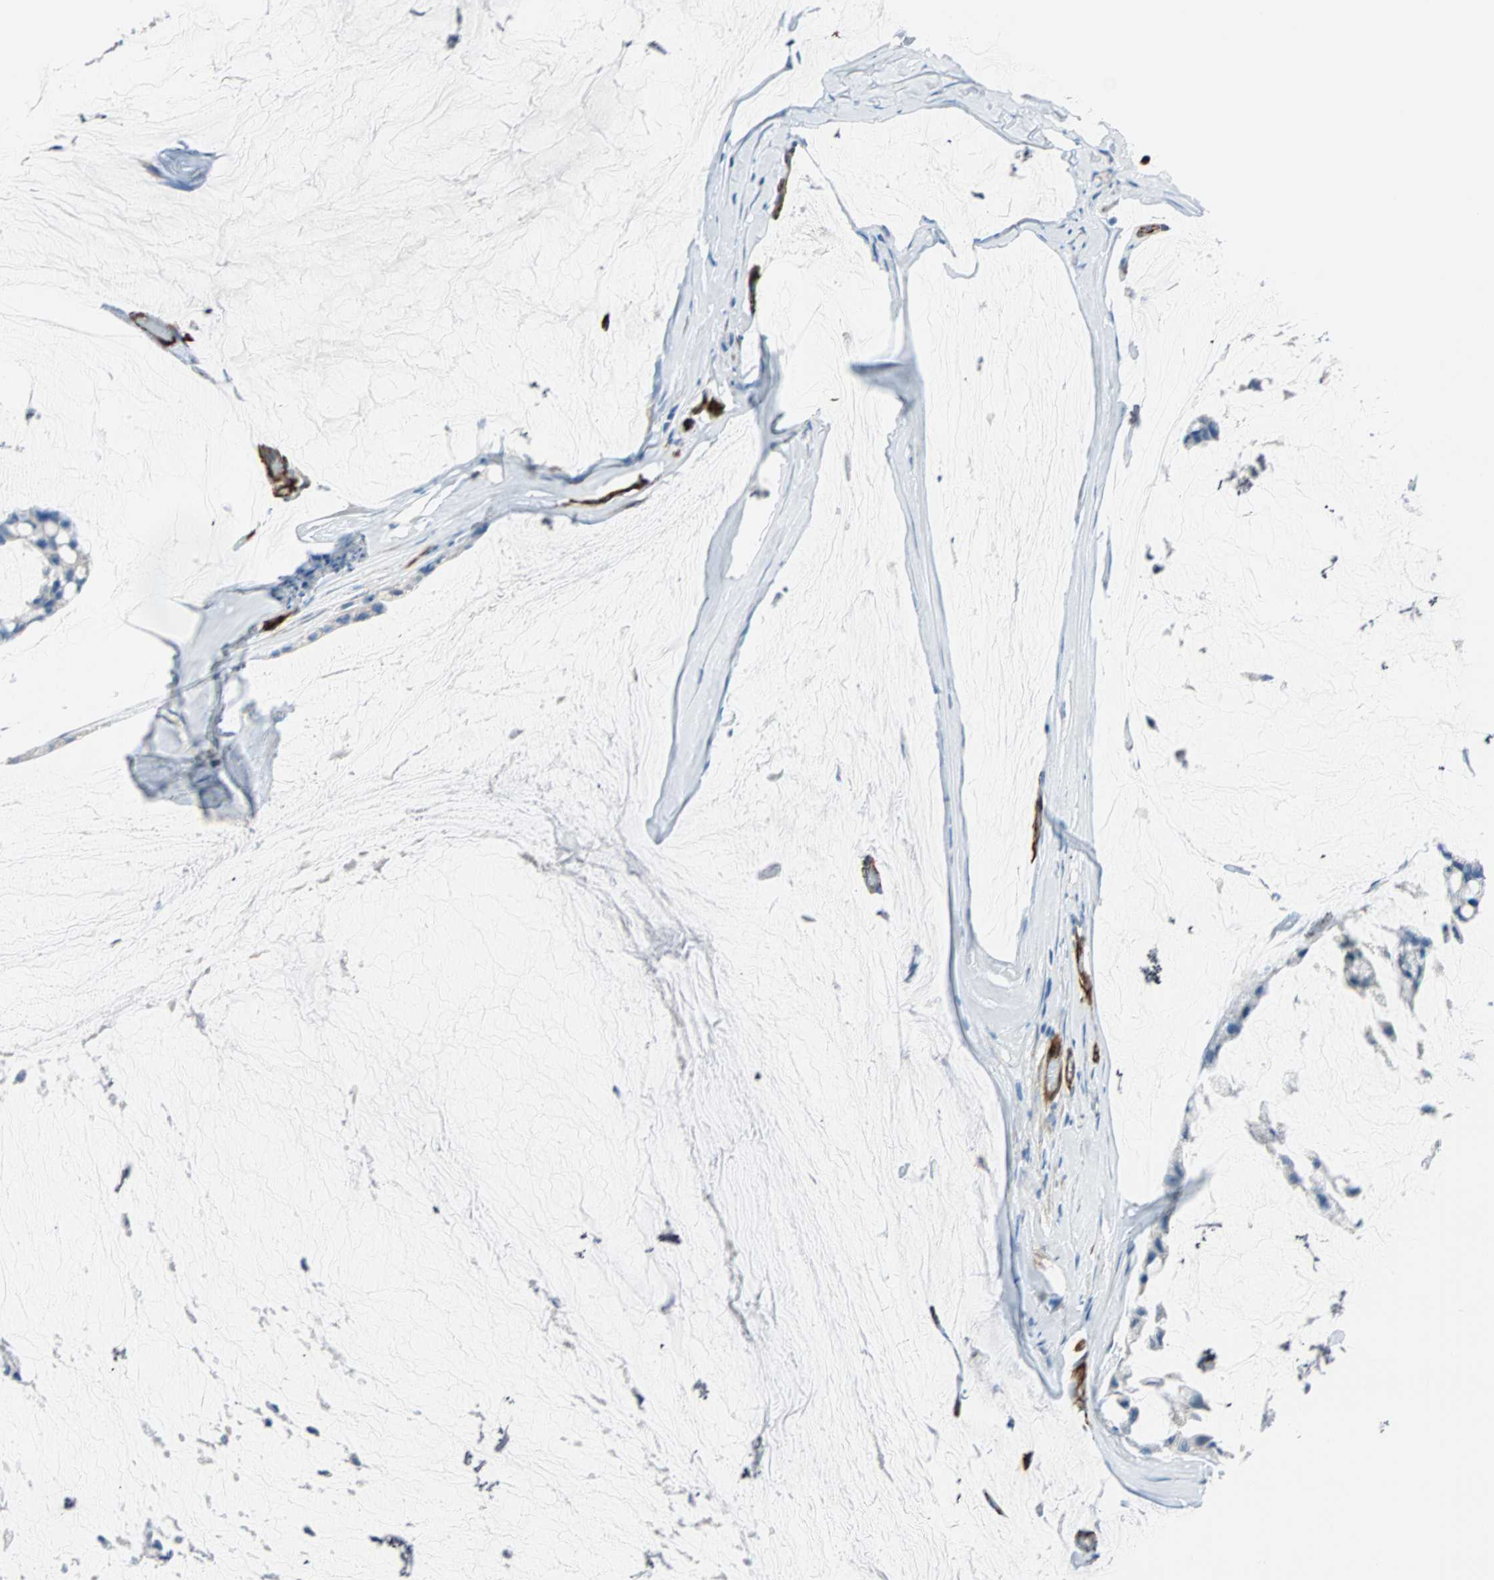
{"staining": {"intensity": "negative", "quantity": "none", "location": "none"}, "tissue": "ovarian cancer", "cell_type": "Tumor cells", "image_type": "cancer", "snomed": [{"axis": "morphology", "description": "Cystadenocarcinoma, mucinous, NOS"}, {"axis": "topography", "description": "Ovary"}], "caption": "A photomicrograph of ovarian cancer stained for a protein reveals no brown staining in tumor cells.", "gene": "NES", "patient": {"sex": "female", "age": 39}}